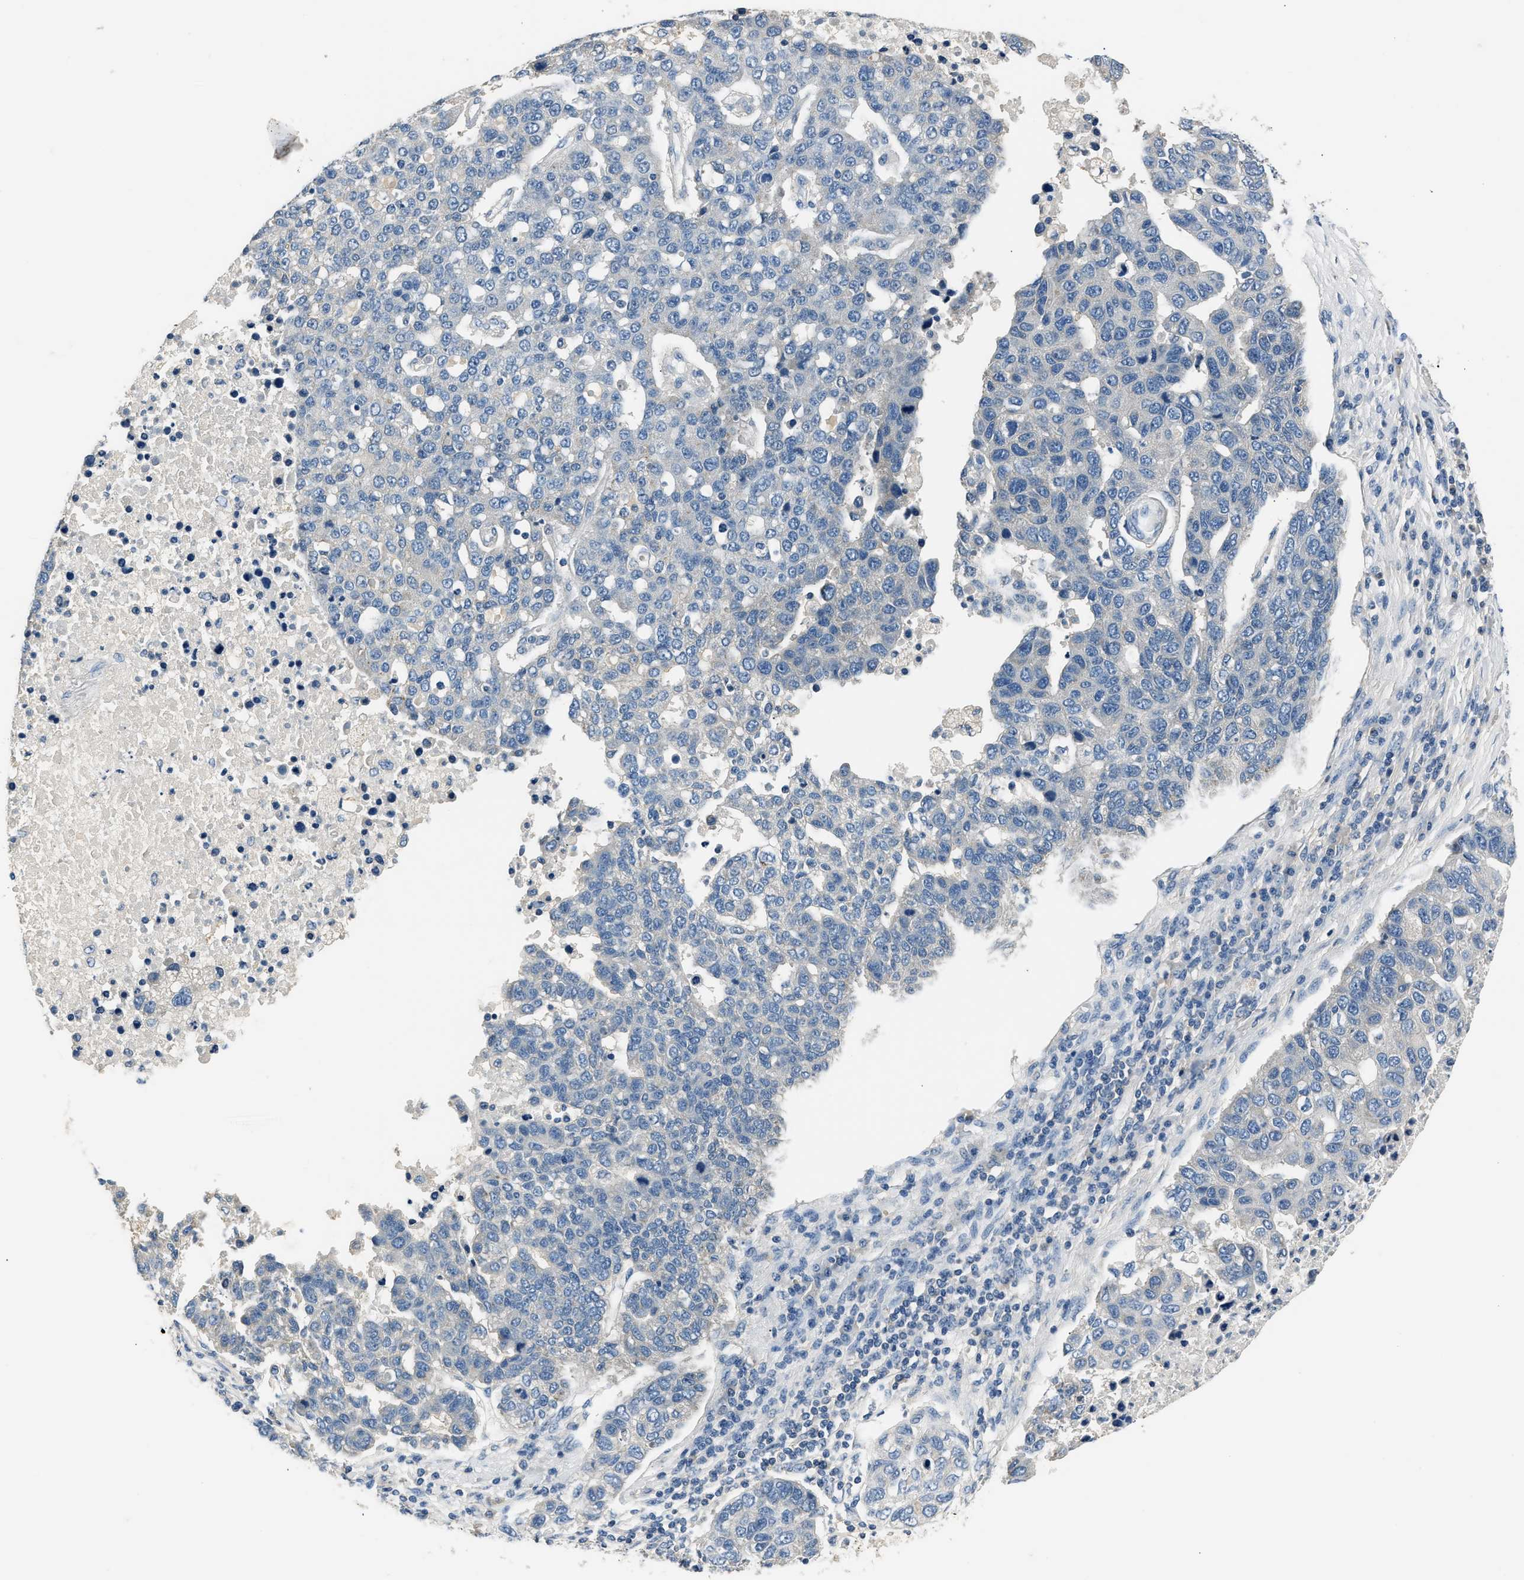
{"staining": {"intensity": "negative", "quantity": "none", "location": "none"}, "tissue": "pancreatic cancer", "cell_type": "Tumor cells", "image_type": "cancer", "snomed": [{"axis": "morphology", "description": "Adenocarcinoma, NOS"}, {"axis": "topography", "description": "Pancreas"}], "caption": "IHC micrograph of human adenocarcinoma (pancreatic) stained for a protein (brown), which shows no staining in tumor cells.", "gene": "INHA", "patient": {"sex": "female", "age": 61}}